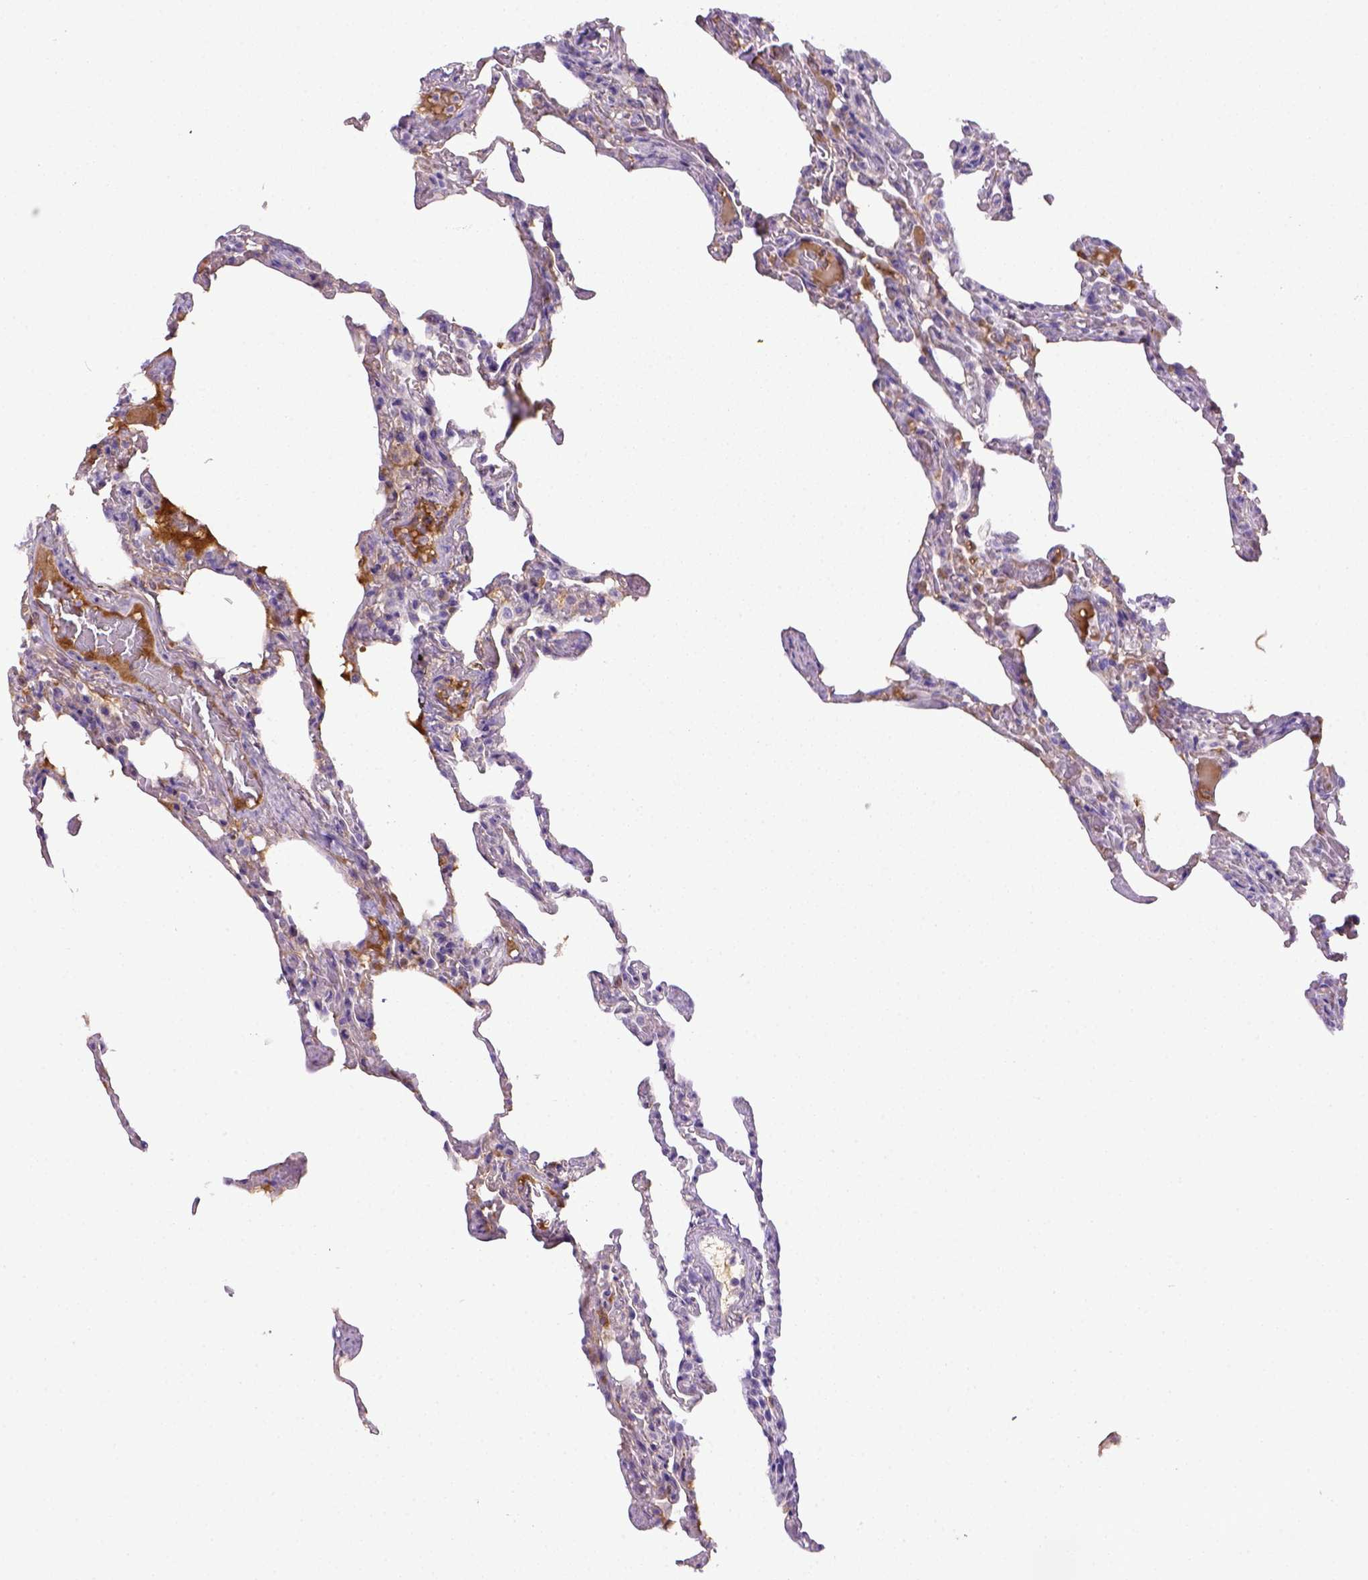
{"staining": {"intensity": "negative", "quantity": "none", "location": "none"}, "tissue": "lung", "cell_type": "Alveolar cells", "image_type": "normal", "snomed": [{"axis": "morphology", "description": "Normal tissue, NOS"}, {"axis": "topography", "description": "Lung"}], "caption": "Image shows no protein staining in alveolar cells of unremarkable lung. (DAB immunohistochemistry visualized using brightfield microscopy, high magnification).", "gene": "ITIH4", "patient": {"sex": "female", "age": 43}}